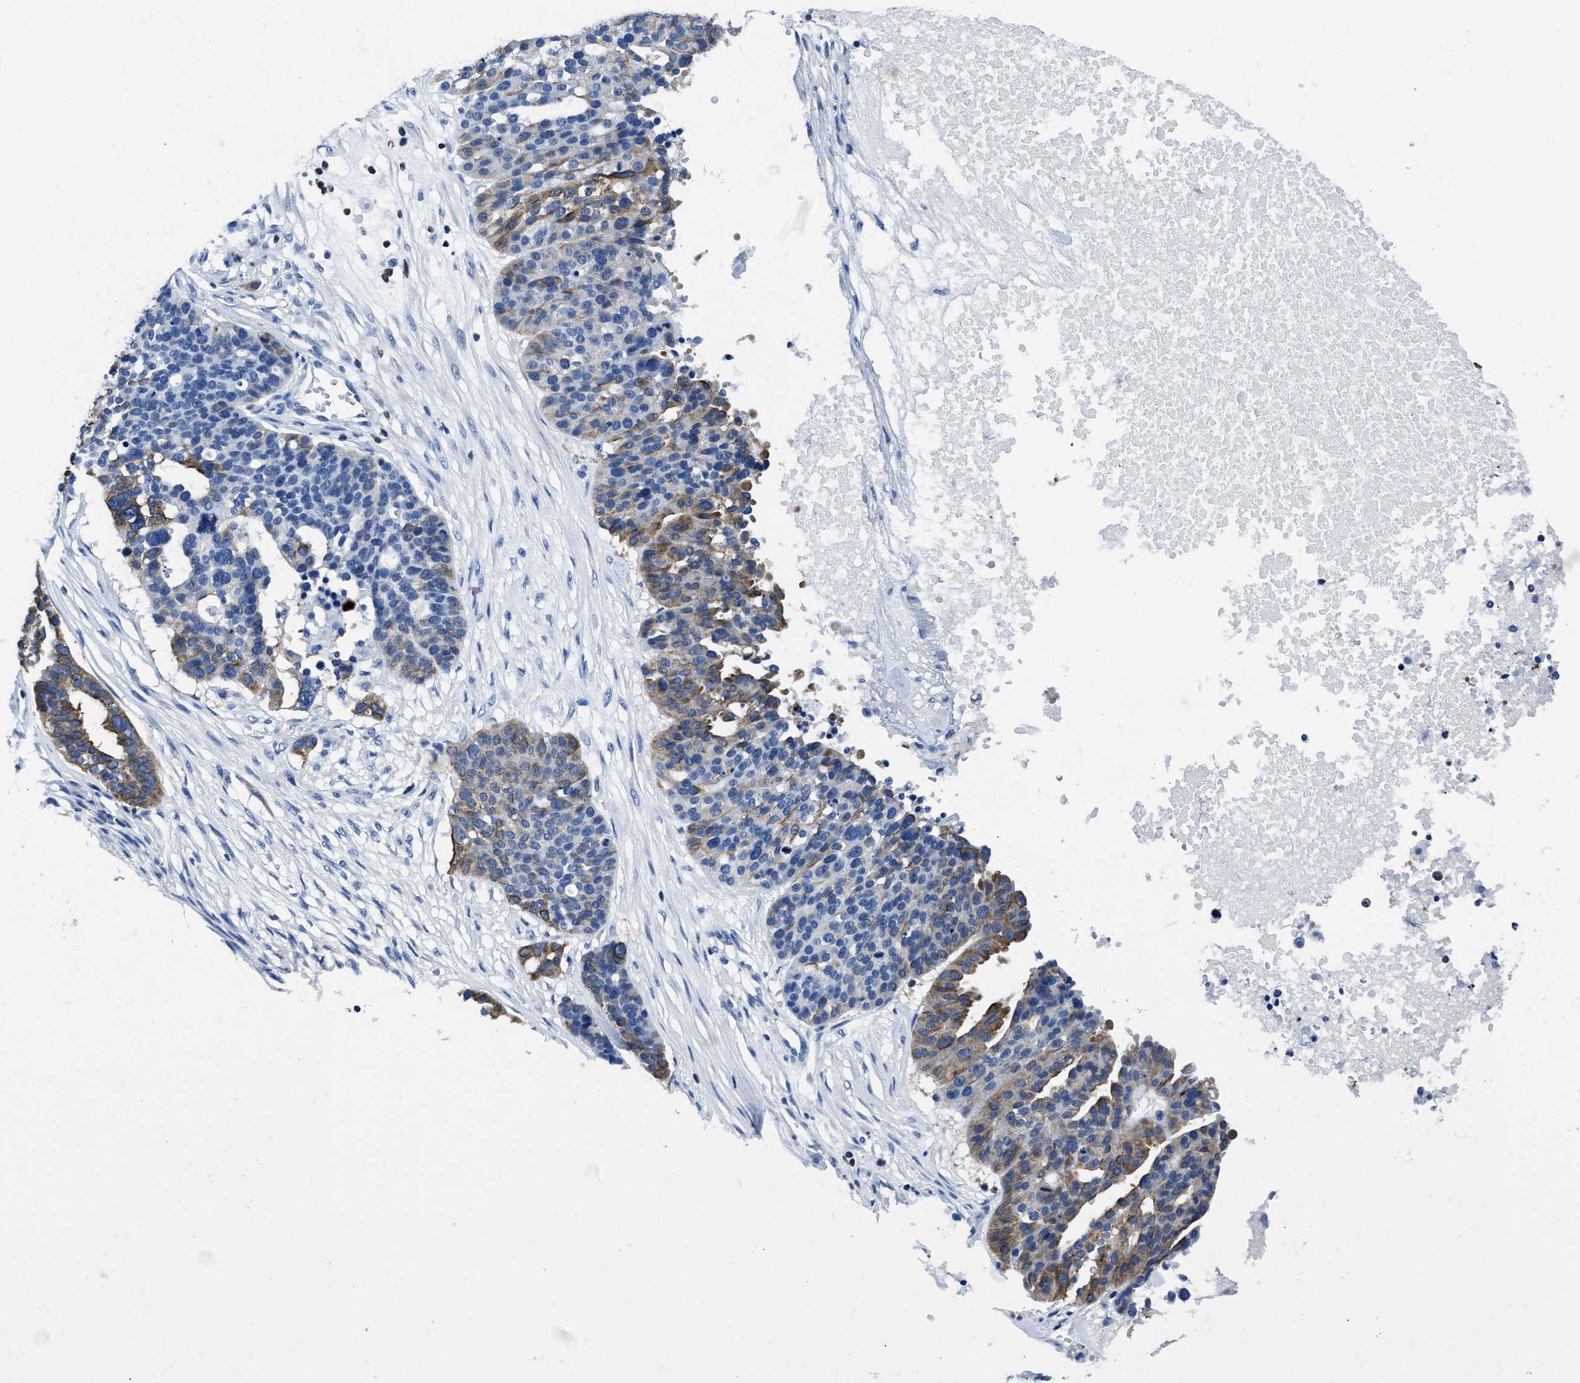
{"staining": {"intensity": "moderate", "quantity": "25%-75%", "location": "cytoplasmic/membranous"}, "tissue": "ovarian cancer", "cell_type": "Tumor cells", "image_type": "cancer", "snomed": [{"axis": "morphology", "description": "Cystadenocarcinoma, serous, NOS"}, {"axis": "topography", "description": "Ovary"}], "caption": "This histopathology image reveals IHC staining of ovarian cancer, with medium moderate cytoplasmic/membranous expression in approximately 25%-75% of tumor cells.", "gene": "ITGA3", "patient": {"sex": "female", "age": 59}}